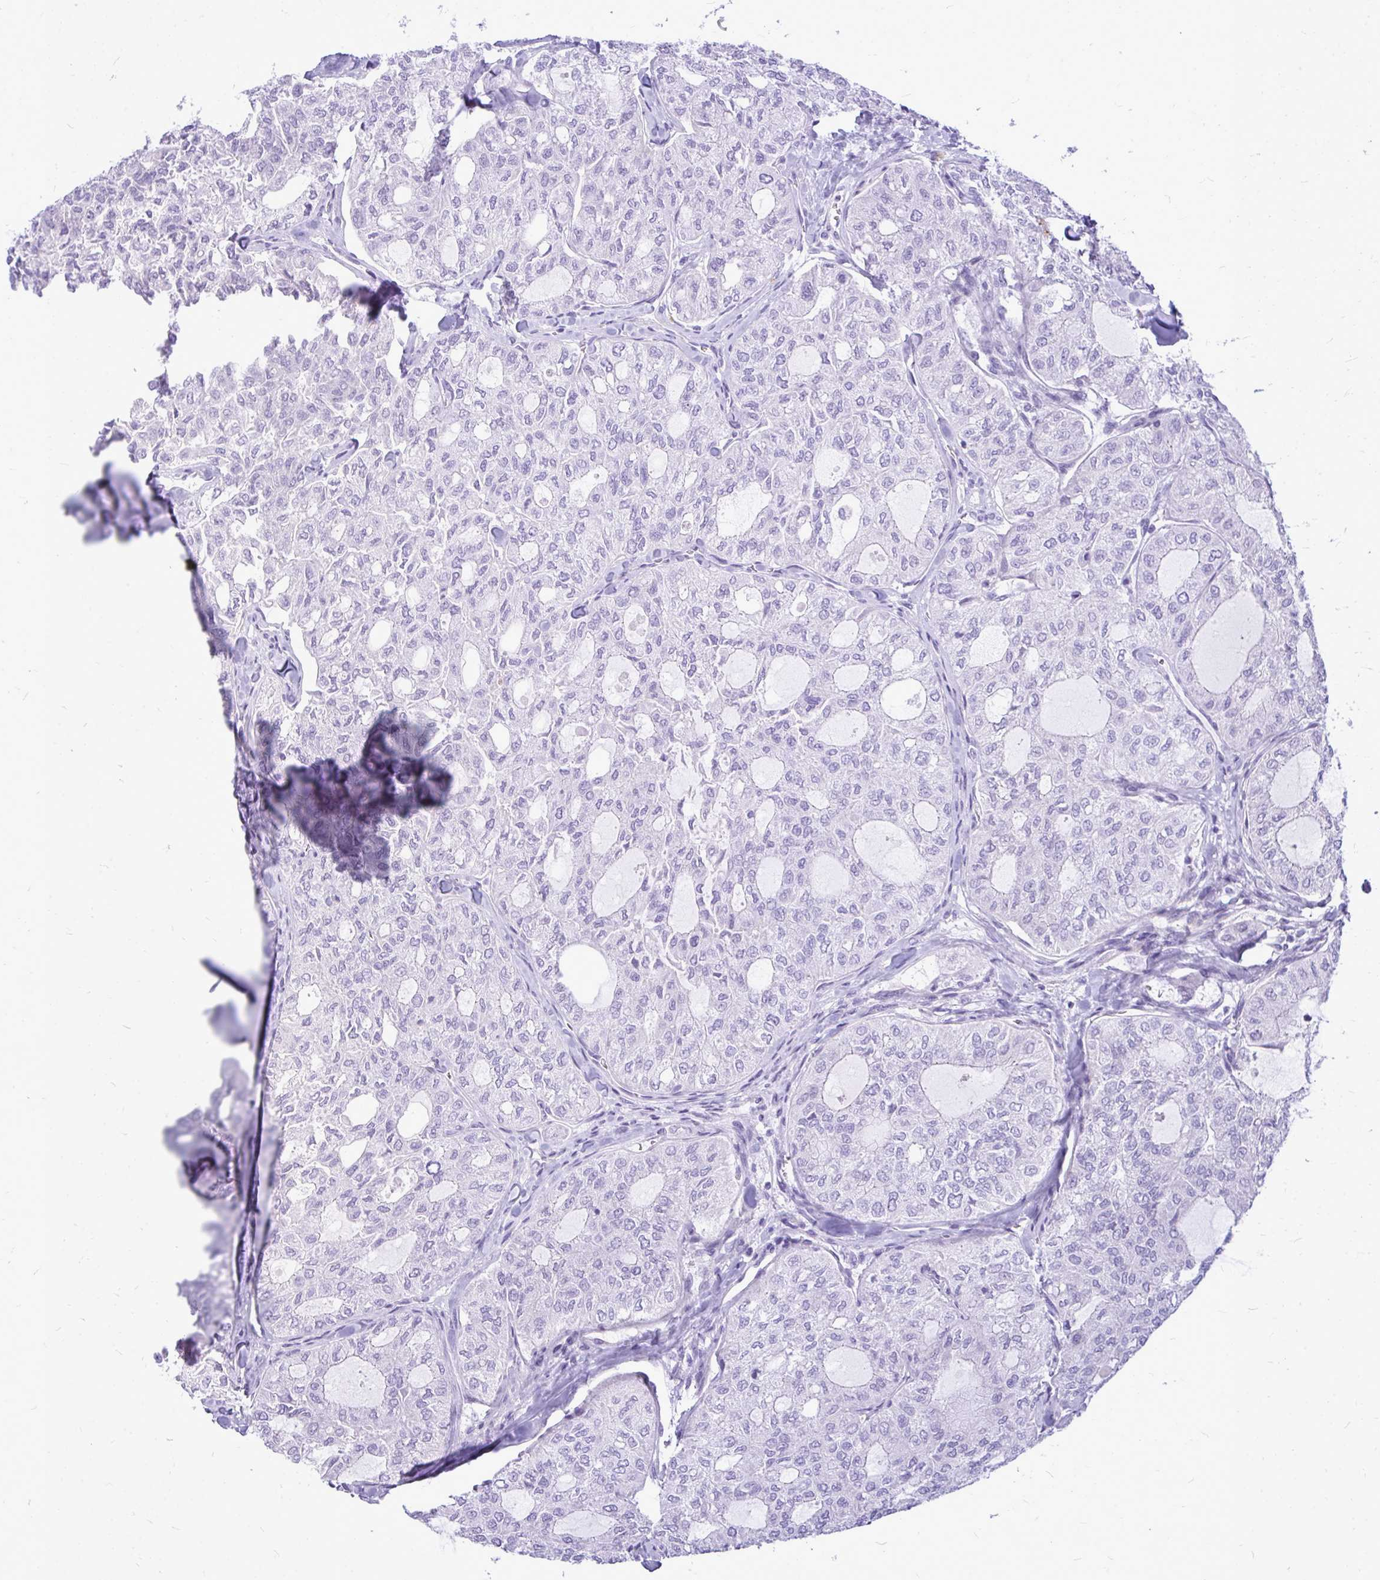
{"staining": {"intensity": "negative", "quantity": "none", "location": "none"}, "tissue": "thyroid cancer", "cell_type": "Tumor cells", "image_type": "cancer", "snomed": [{"axis": "morphology", "description": "Follicular adenoma carcinoma, NOS"}, {"axis": "topography", "description": "Thyroid gland"}], "caption": "Thyroid cancer stained for a protein using immunohistochemistry displays no expression tumor cells.", "gene": "ZSCAN25", "patient": {"sex": "male", "age": 75}}